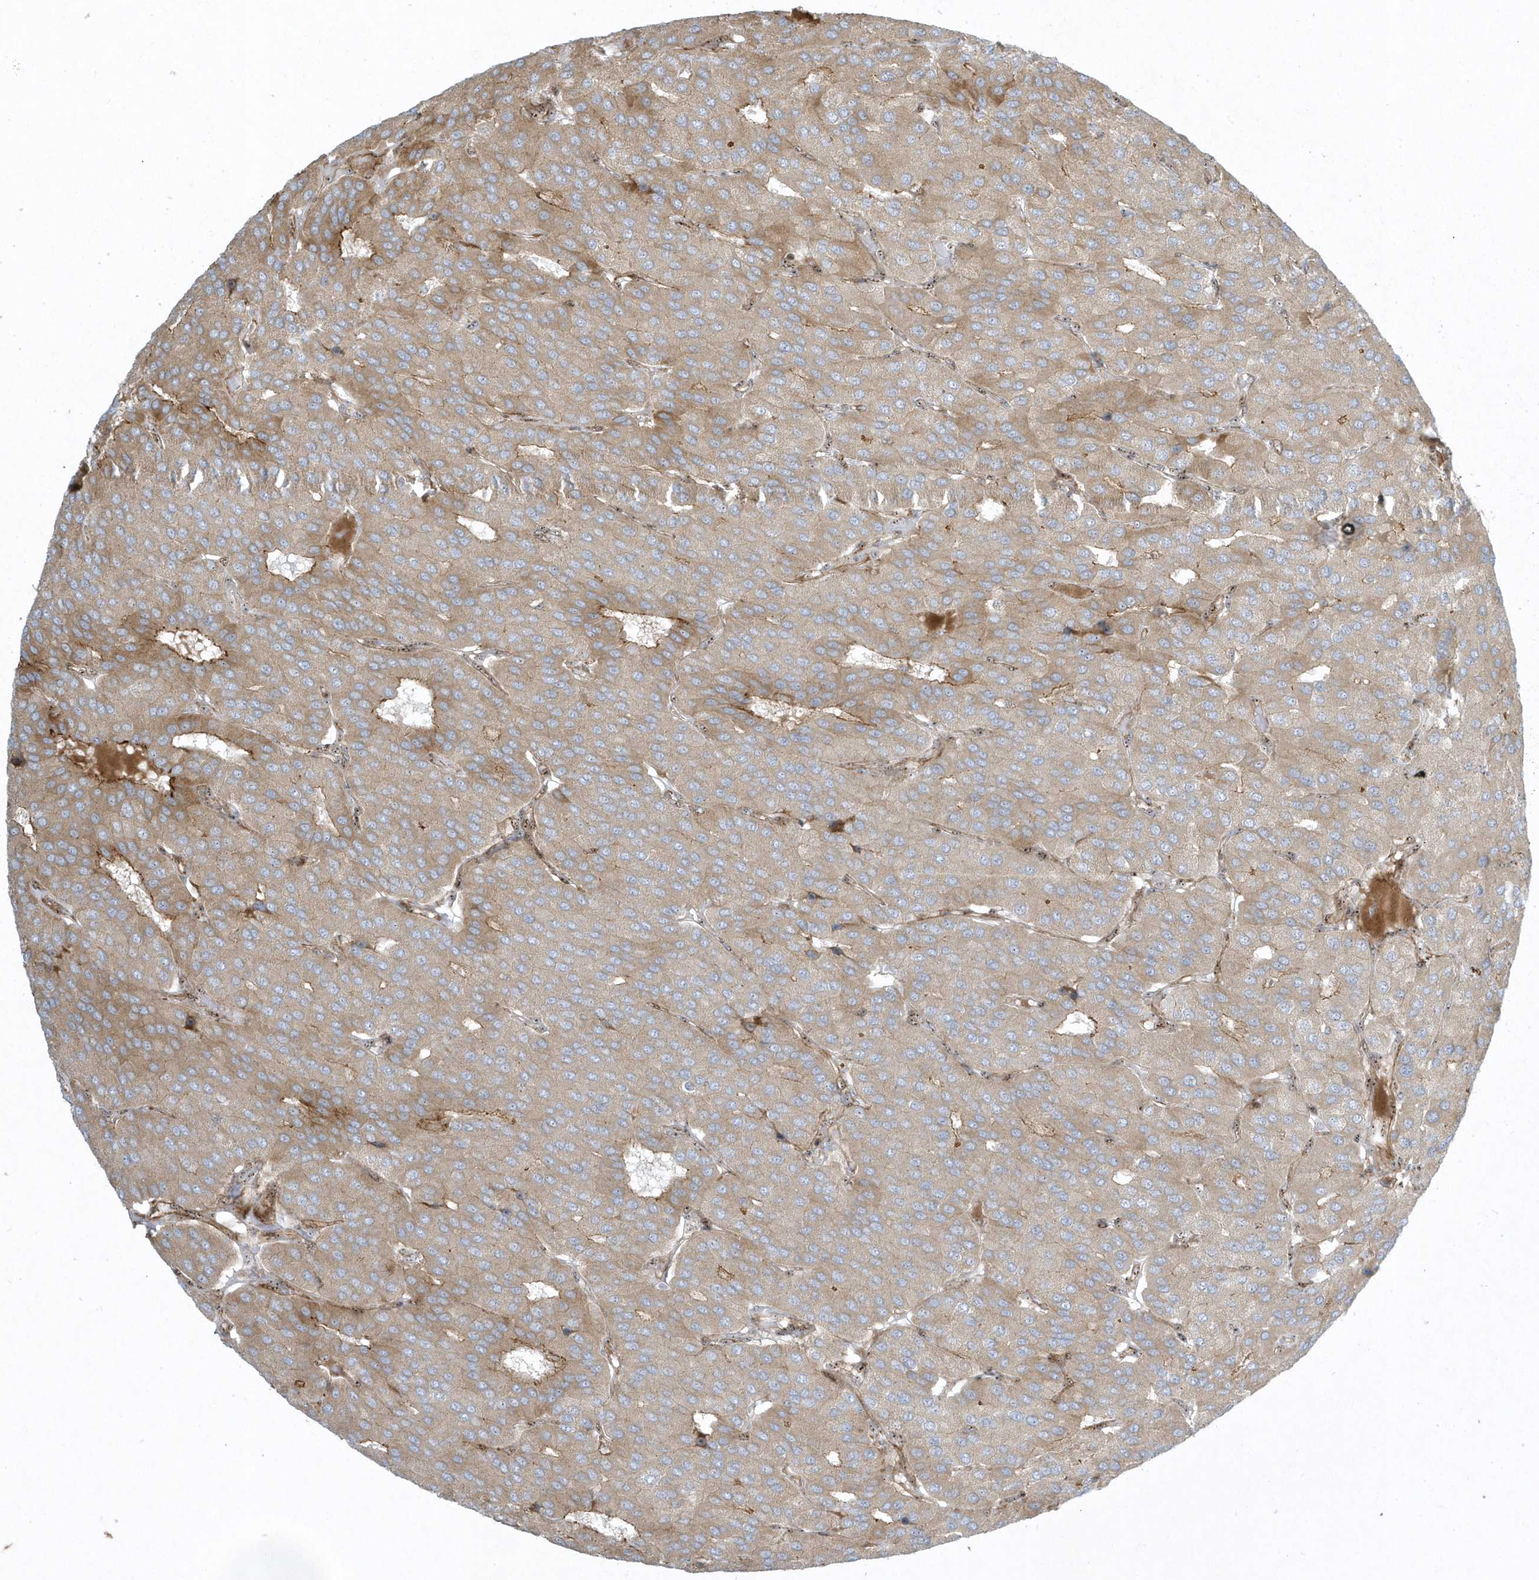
{"staining": {"intensity": "weak", "quantity": ">75%", "location": "cytoplasmic/membranous"}, "tissue": "parathyroid gland", "cell_type": "Glandular cells", "image_type": "normal", "snomed": [{"axis": "morphology", "description": "Normal tissue, NOS"}, {"axis": "morphology", "description": "Adenoma, NOS"}, {"axis": "topography", "description": "Parathyroid gland"}], "caption": "Protein expression analysis of unremarkable human parathyroid gland reveals weak cytoplasmic/membranous staining in about >75% of glandular cells.", "gene": "MASP2", "patient": {"sex": "female", "age": 86}}